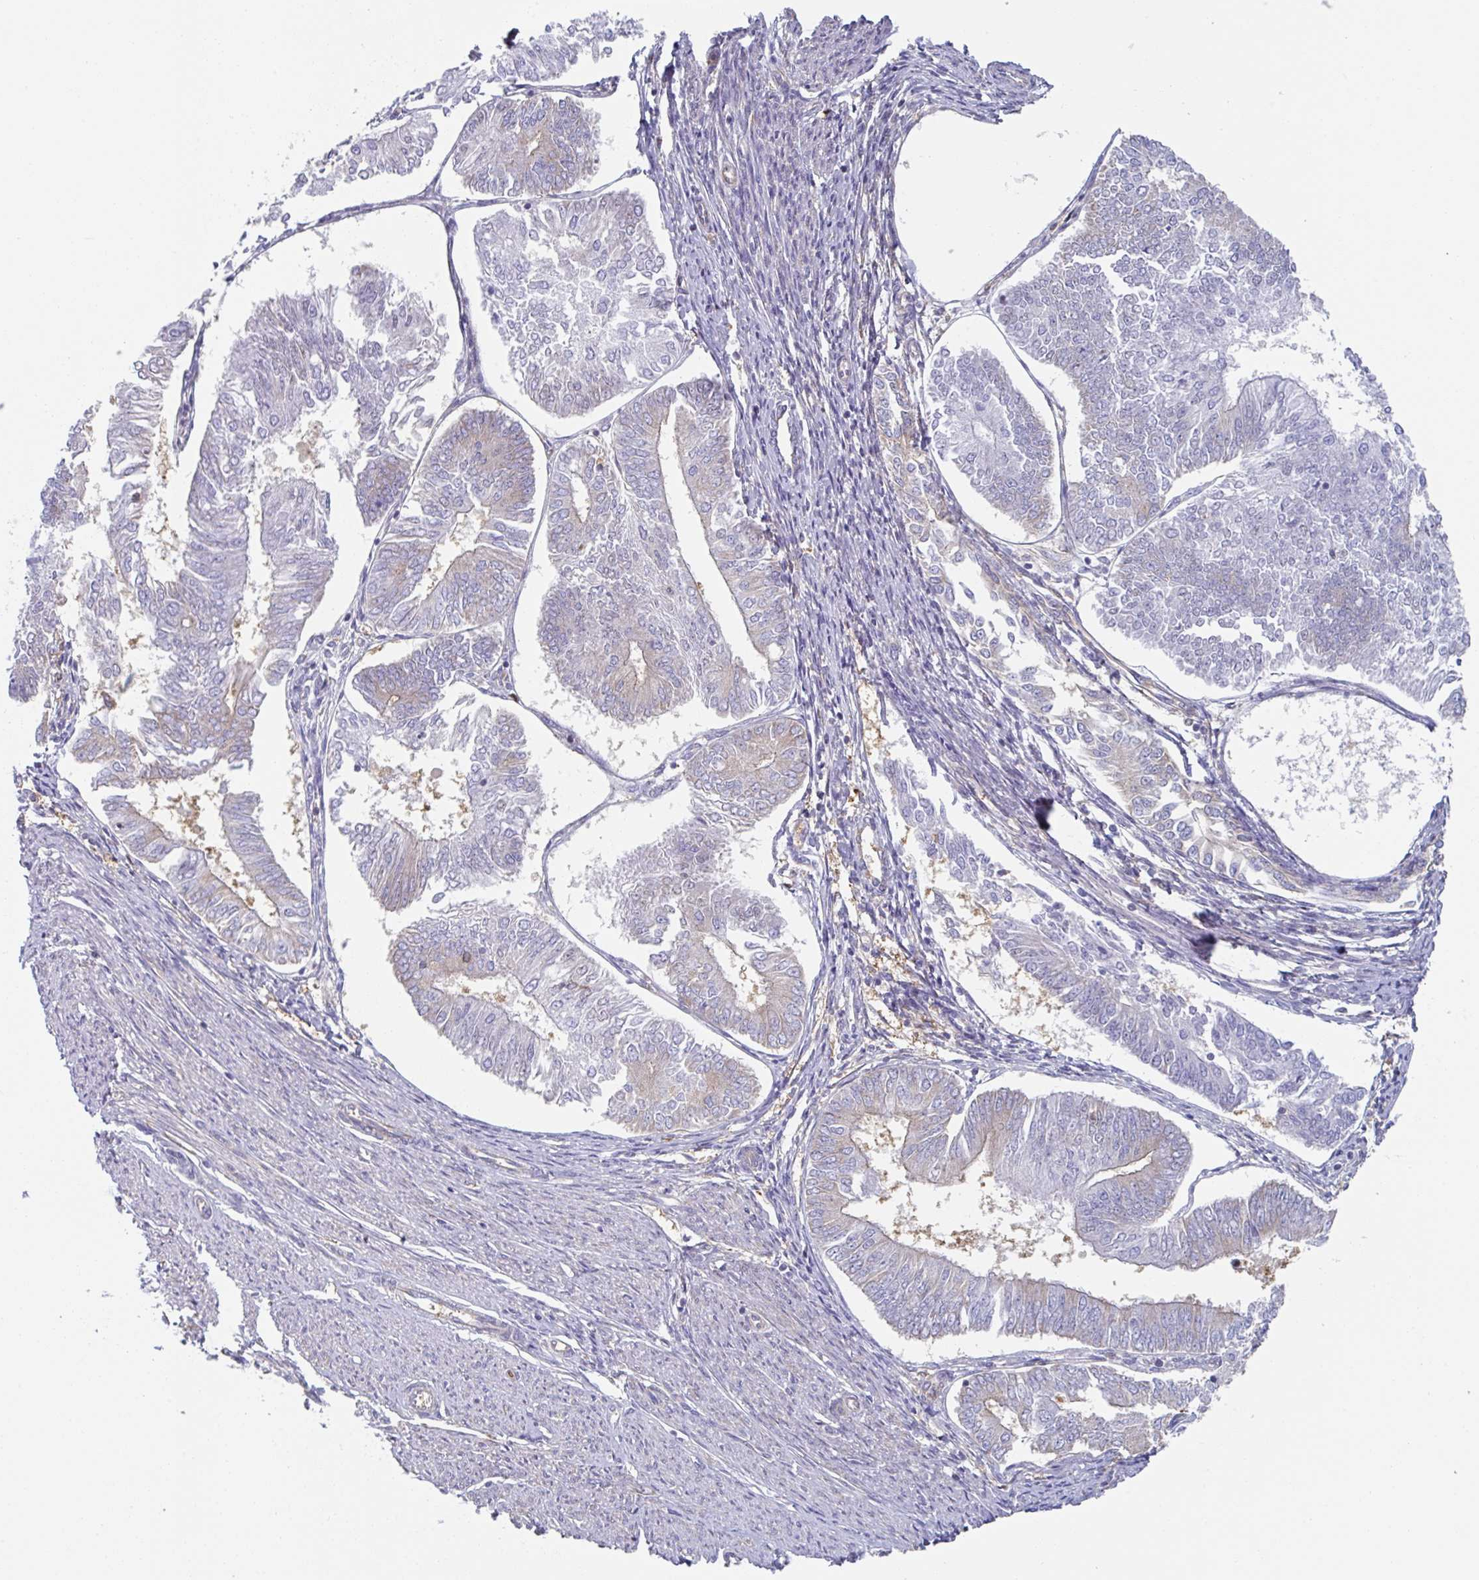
{"staining": {"intensity": "negative", "quantity": "none", "location": "none"}, "tissue": "endometrial cancer", "cell_type": "Tumor cells", "image_type": "cancer", "snomed": [{"axis": "morphology", "description": "Adenocarcinoma, NOS"}, {"axis": "topography", "description": "Endometrium"}], "caption": "DAB (3,3'-diaminobenzidine) immunohistochemical staining of endometrial cancer reveals no significant positivity in tumor cells. Brightfield microscopy of immunohistochemistry stained with DAB (brown) and hematoxylin (blue), captured at high magnification.", "gene": "AMPD2", "patient": {"sex": "female", "age": 58}}